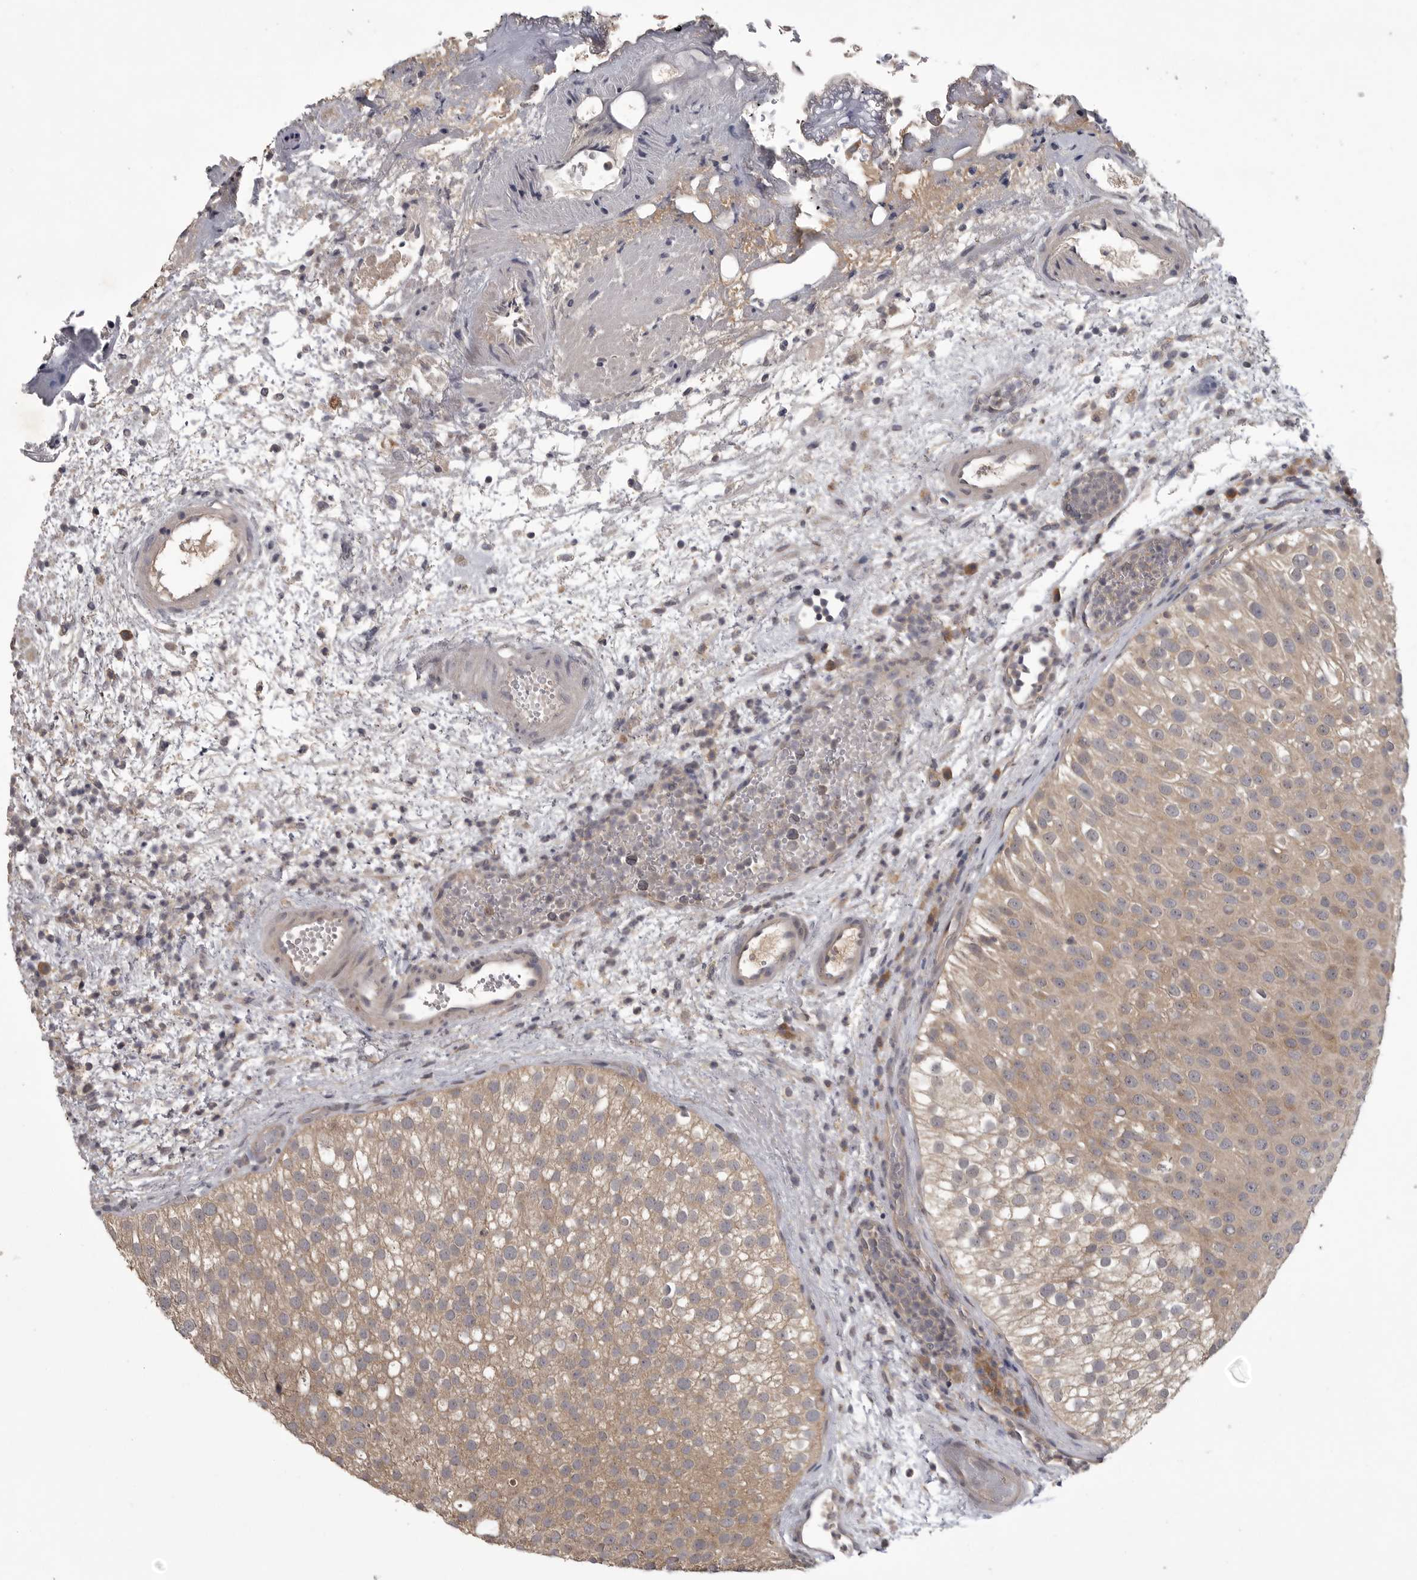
{"staining": {"intensity": "weak", "quantity": ">75%", "location": "cytoplasmic/membranous"}, "tissue": "urothelial cancer", "cell_type": "Tumor cells", "image_type": "cancer", "snomed": [{"axis": "morphology", "description": "Urothelial carcinoma, Low grade"}, {"axis": "topography", "description": "Urinary bladder"}], "caption": "Urothelial cancer stained with immunohistochemistry demonstrates weak cytoplasmic/membranous expression in about >75% of tumor cells. The protein is shown in brown color, while the nuclei are stained blue.", "gene": "ZNF114", "patient": {"sex": "male", "age": 78}}